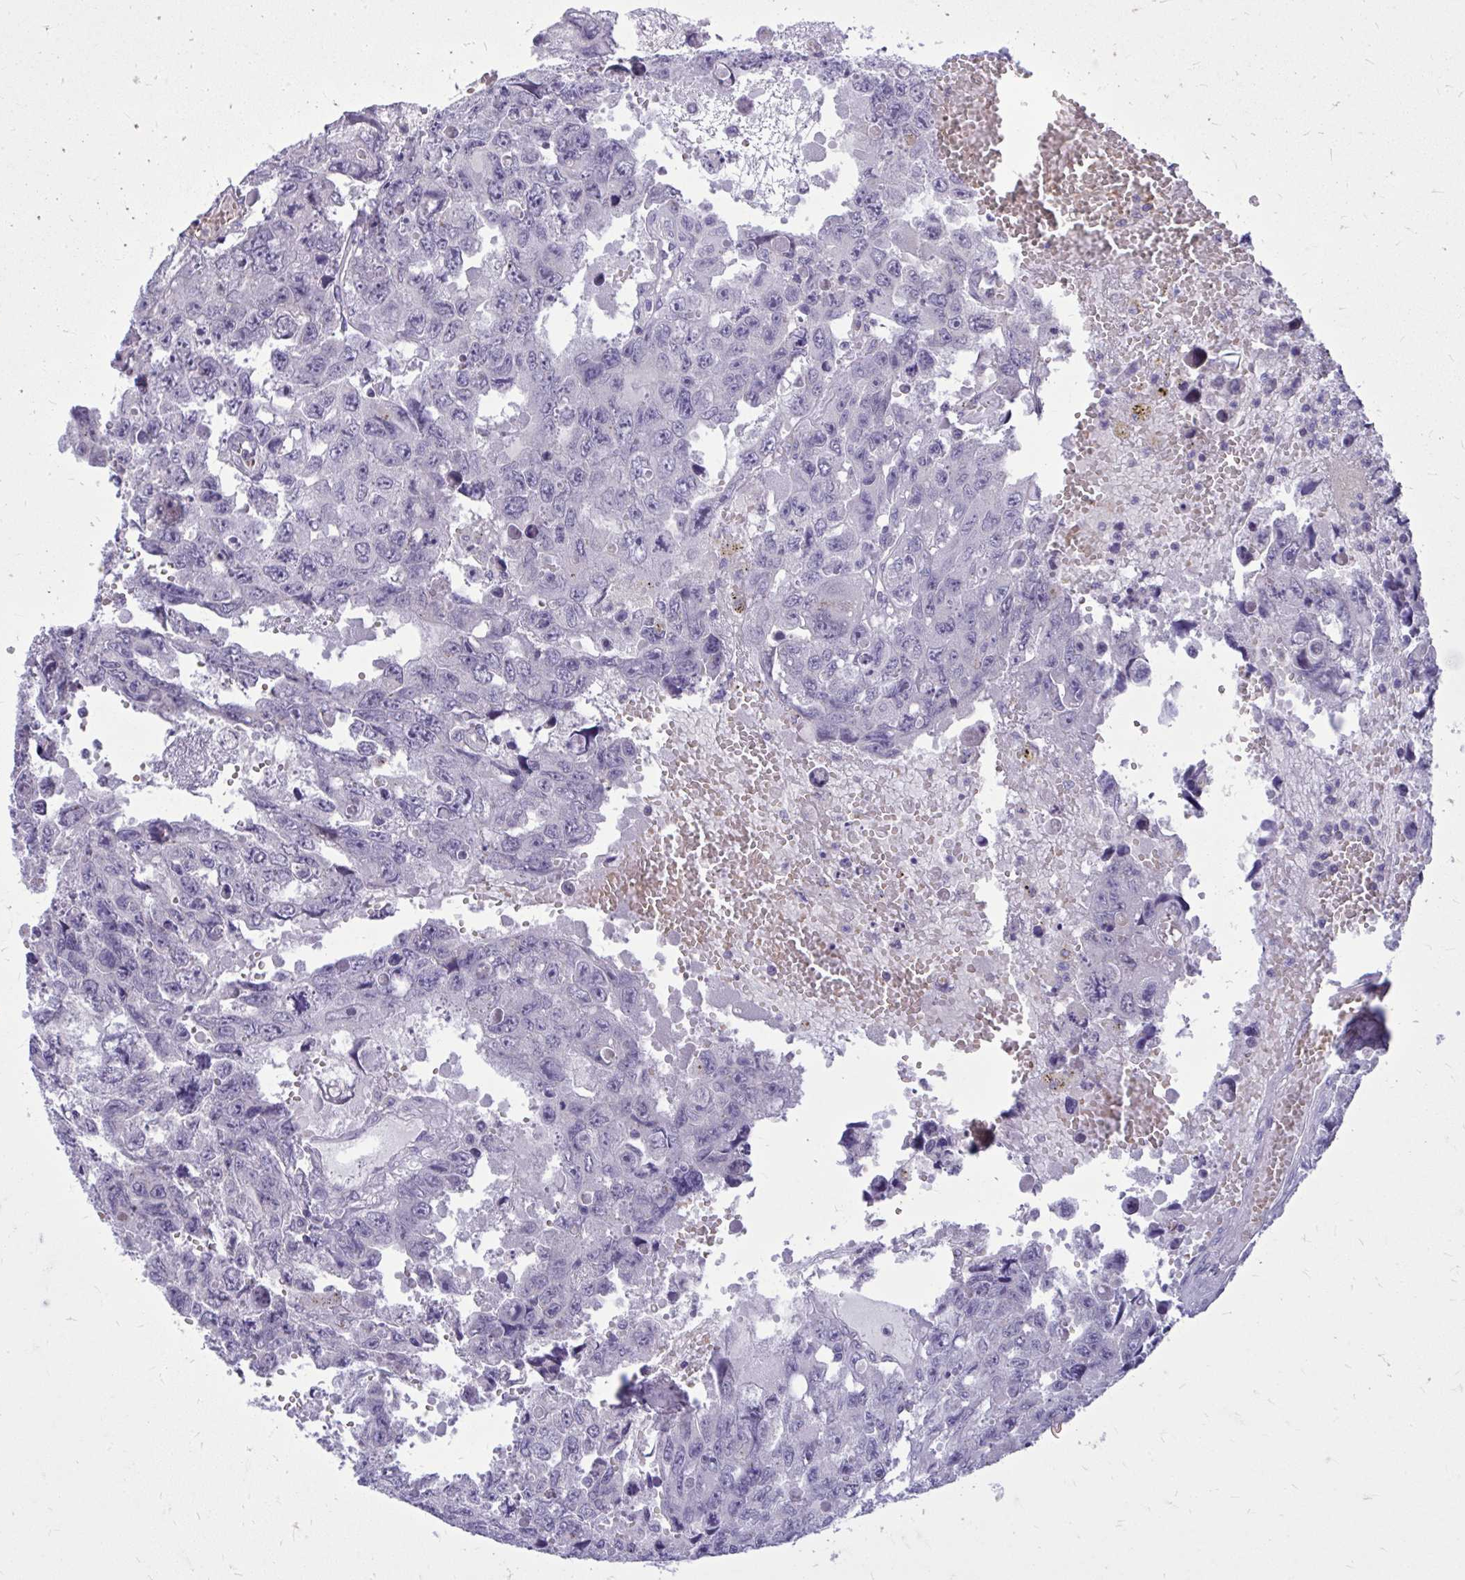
{"staining": {"intensity": "negative", "quantity": "none", "location": "none"}, "tissue": "testis cancer", "cell_type": "Tumor cells", "image_type": "cancer", "snomed": [{"axis": "morphology", "description": "Seminoma, NOS"}, {"axis": "topography", "description": "Testis"}], "caption": "This is a photomicrograph of immunohistochemistry (IHC) staining of testis cancer (seminoma), which shows no expression in tumor cells.", "gene": "DPY19L1", "patient": {"sex": "male", "age": 26}}